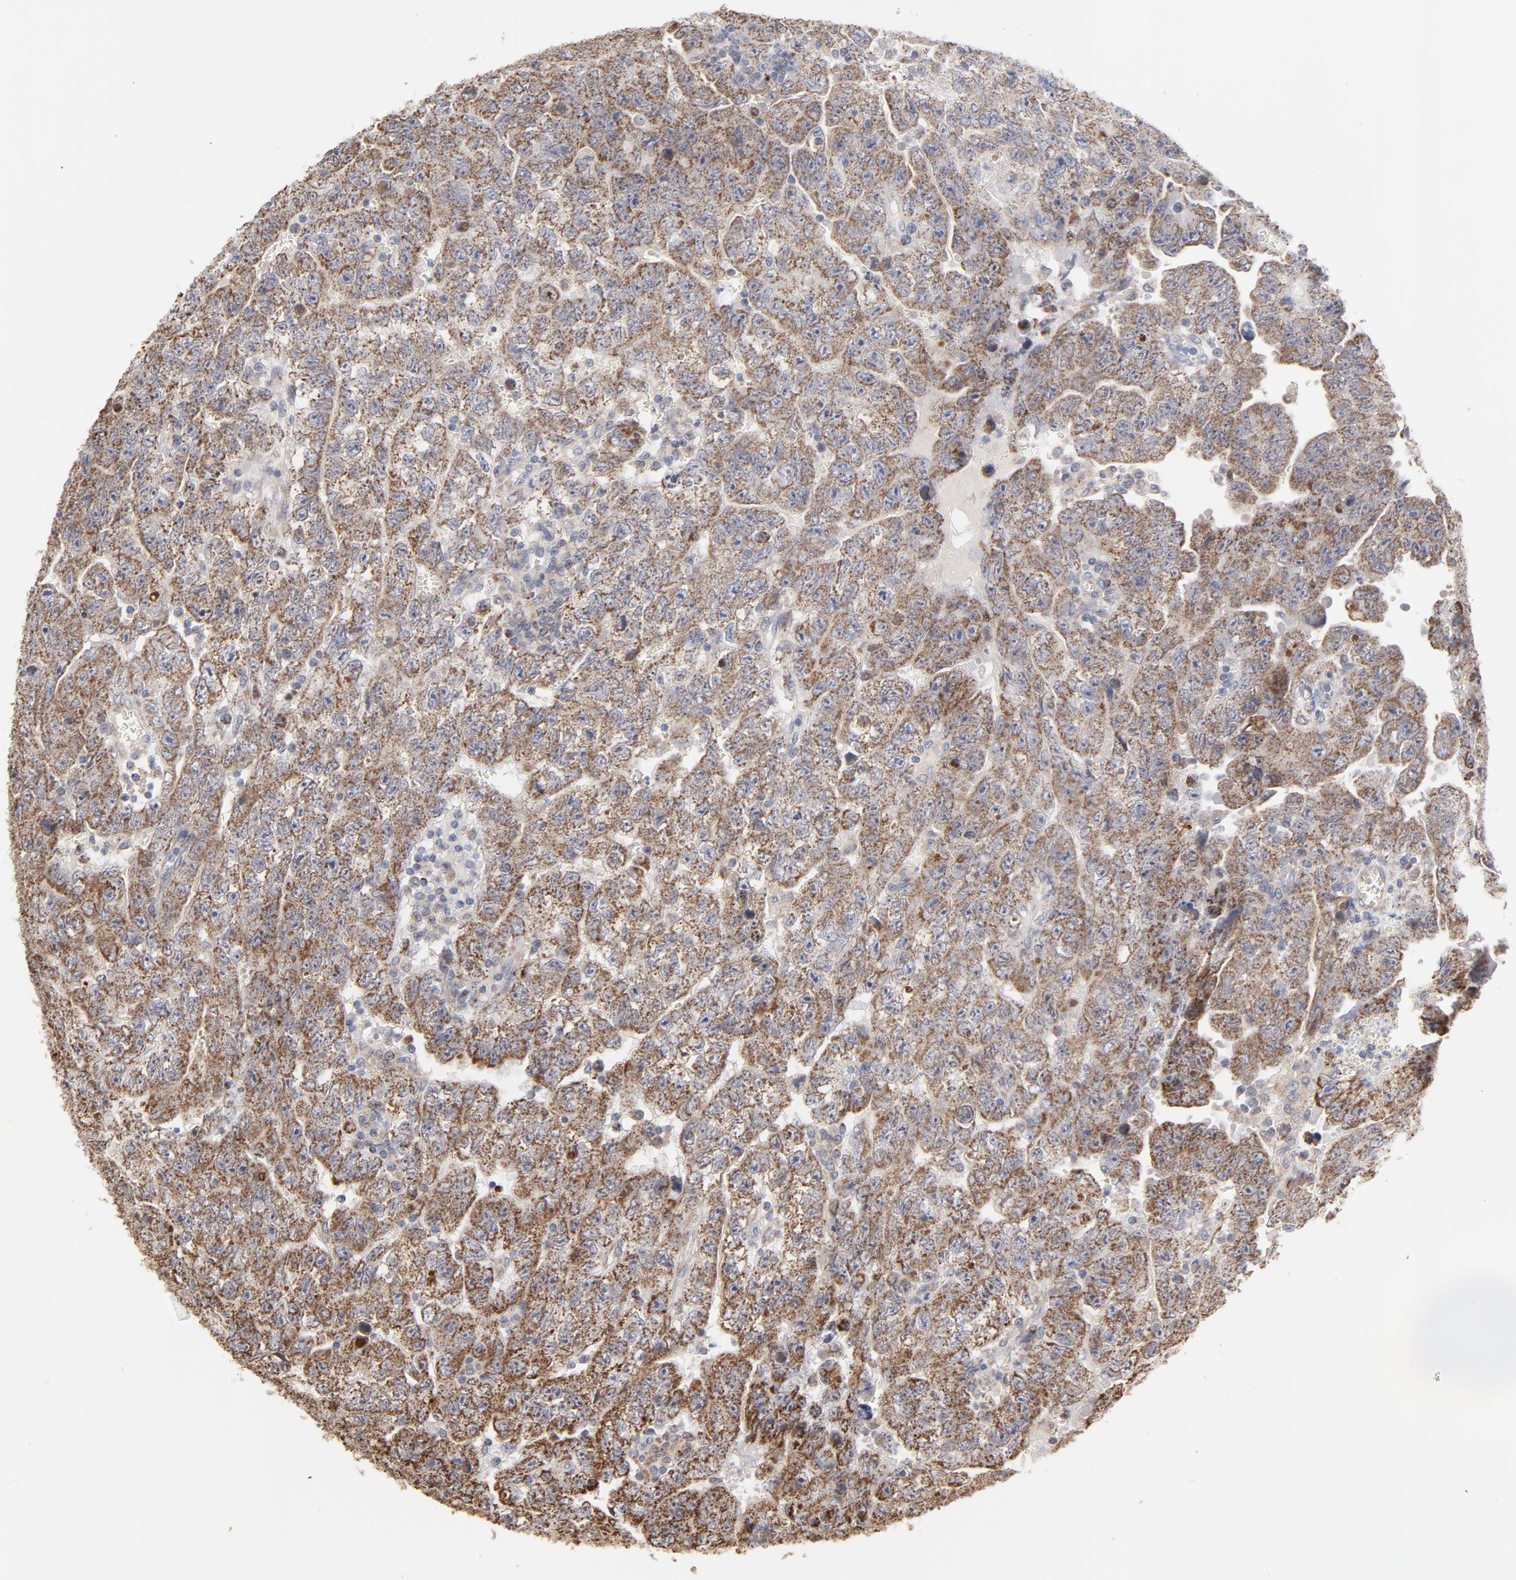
{"staining": {"intensity": "moderate", "quantity": ">75%", "location": "cytoplasmic/membranous"}, "tissue": "testis cancer", "cell_type": "Tumor cells", "image_type": "cancer", "snomed": [{"axis": "morphology", "description": "Carcinoma, Embryonal, NOS"}, {"axis": "topography", "description": "Testis"}], "caption": "Testis cancer was stained to show a protein in brown. There is medium levels of moderate cytoplasmic/membranous staining in about >75% of tumor cells.", "gene": "PPFIBP2", "patient": {"sex": "male", "age": 28}}